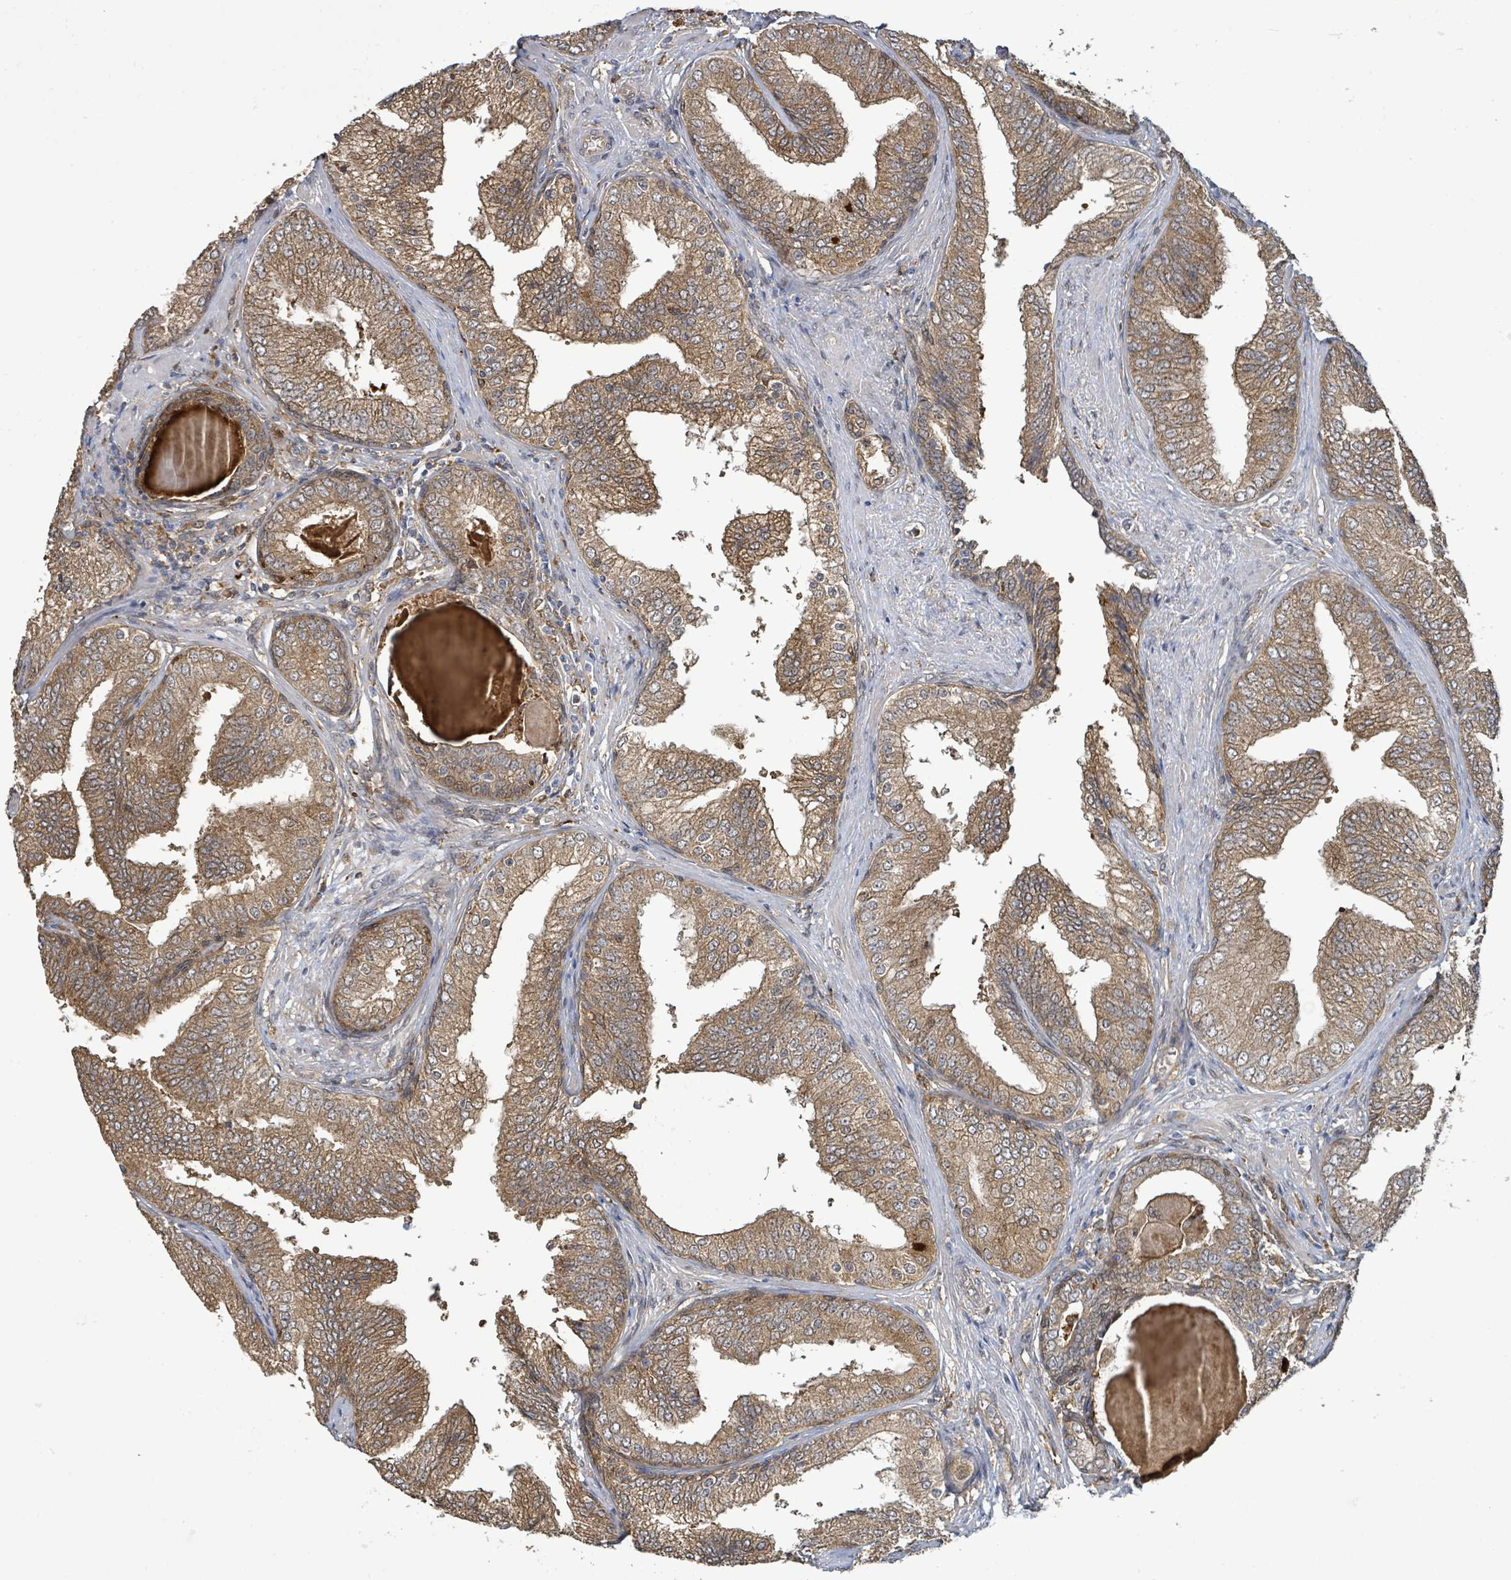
{"staining": {"intensity": "moderate", "quantity": ">75%", "location": "cytoplasmic/membranous"}, "tissue": "prostate cancer", "cell_type": "Tumor cells", "image_type": "cancer", "snomed": [{"axis": "morphology", "description": "Adenocarcinoma, High grade"}, {"axis": "topography", "description": "Prostate"}], "caption": "Prostate cancer was stained to show a protein in brown. There is medium levels of moderate cytoplasmic/membranous expression in about >75% of tumor cells.", "gene": "ARPIN", "patient": {"sex": "male", "age": 63}}